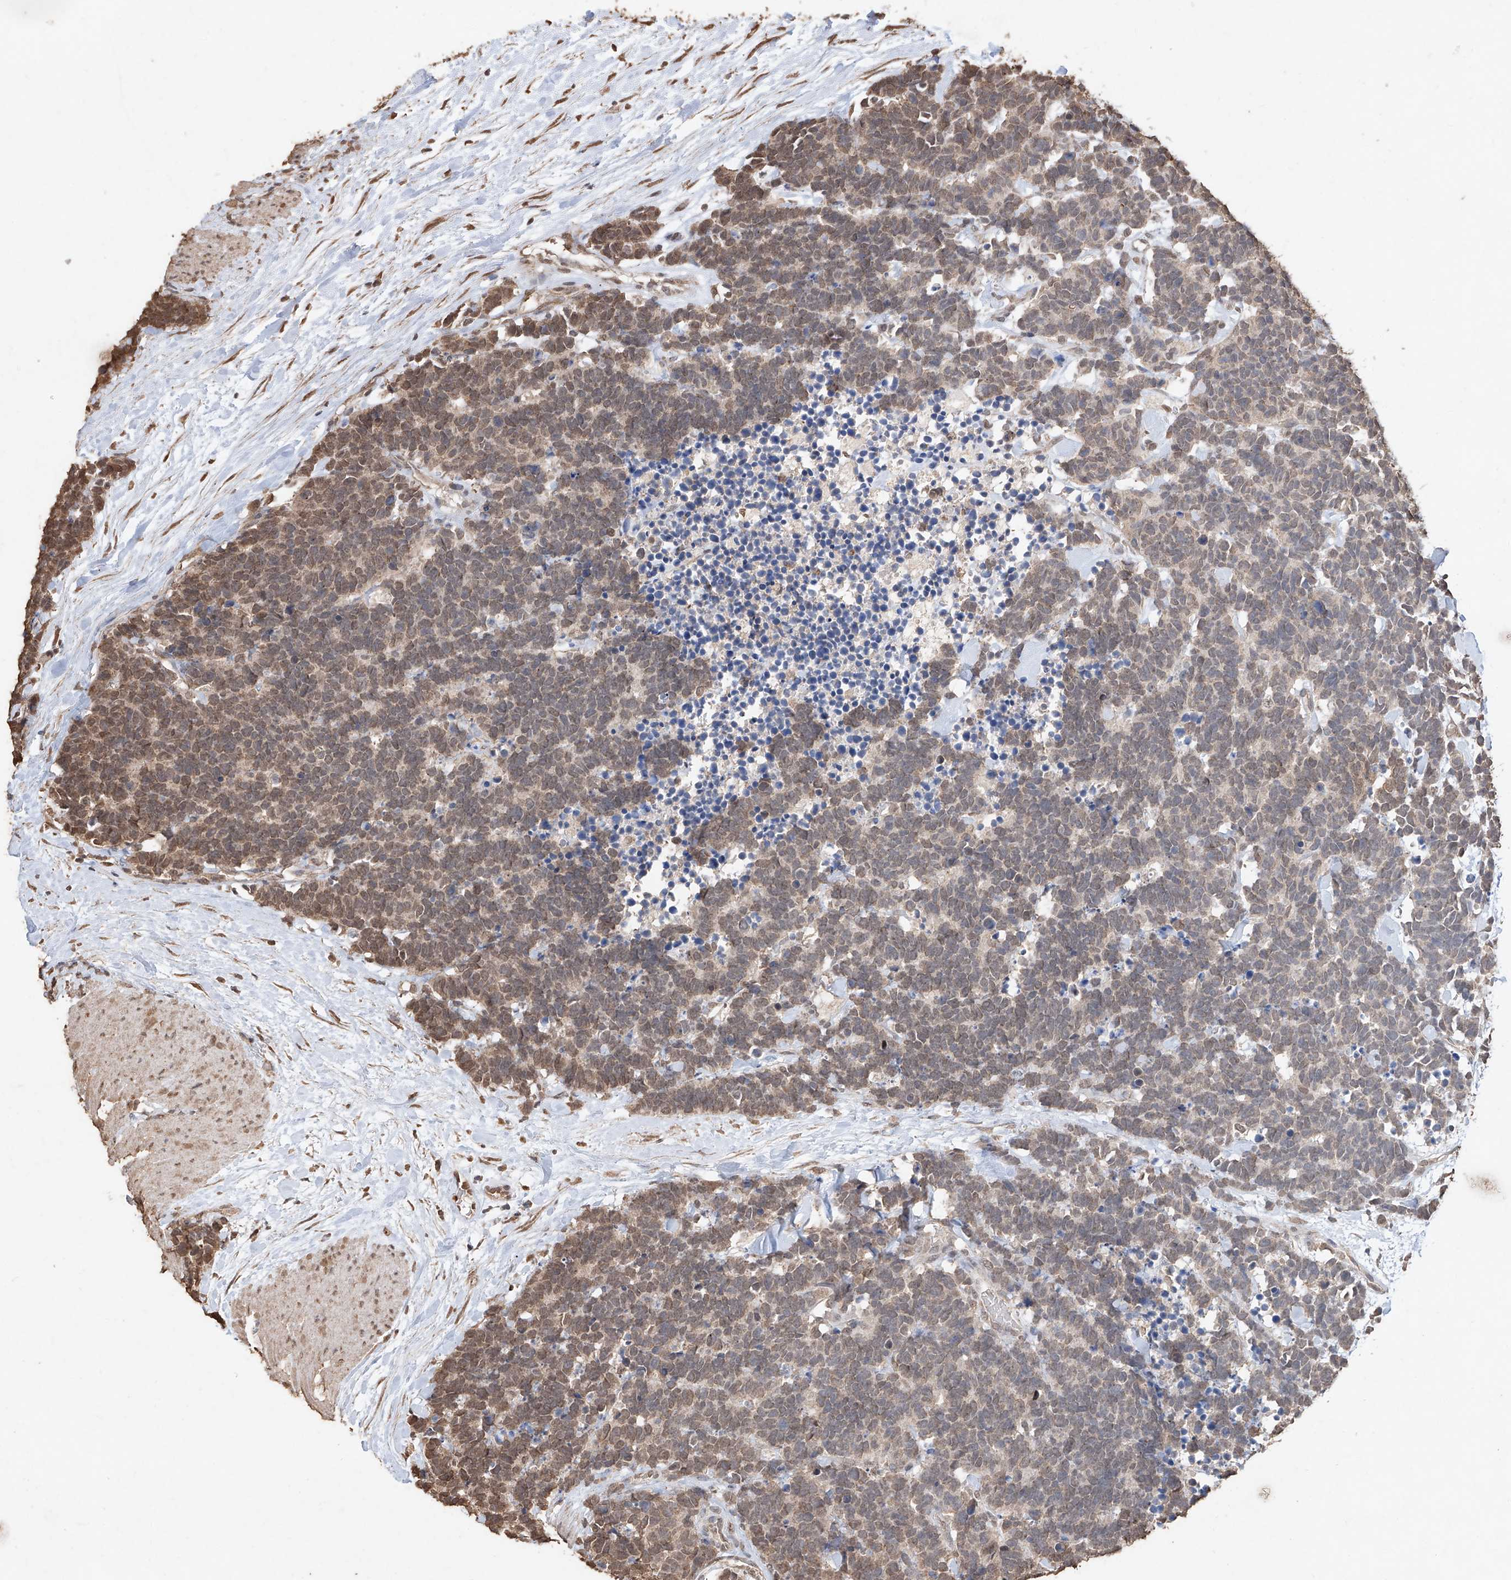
{"staining": {"intensity": "moderate", "quantity": "25%-75%", "location": "cytoplasmic/membranous,nuclear"}, "tissue": "carcinoid", "cell_type": "Tumor cells", "image_type": "cancer", "snomed": [{"axis": "morphology", "description": "Carcinoma, NOS"}, {"axis": "morphology", "description": "Carcinoid, malignant, NOS"}, {"axis": "topography", "description": "Urinary bladder"}], "caption": "A medium amount of moderate cytoplasmic/membranous and nuclear expression is present in approximately 25%-75% of tumor cells in carcinoma tissue.", "gene": "ELOVL1", "patient": {"sex": "male", "age": 57}}